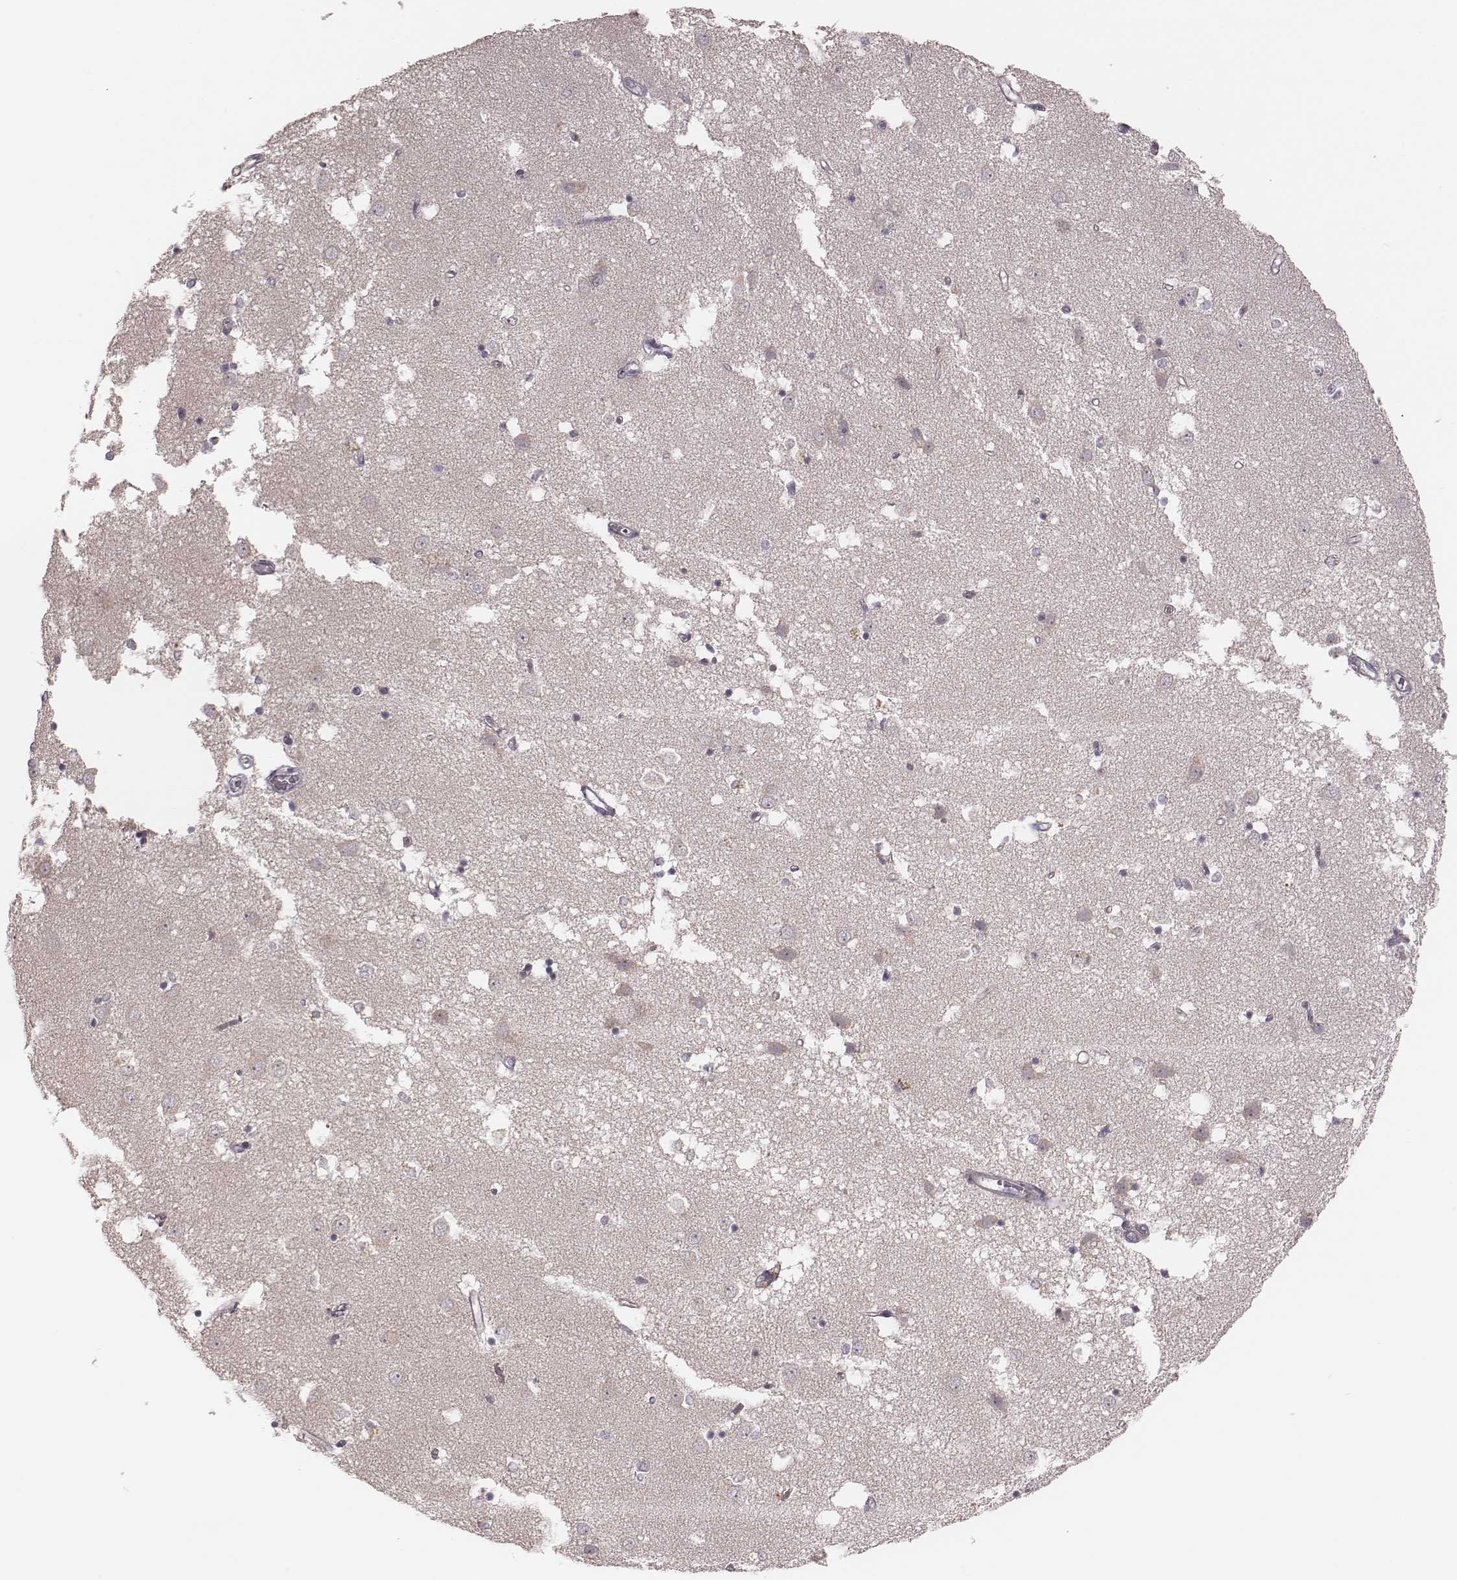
{"staining": {"intensity": "negative", "quantity": "none", "location": "none"}, "tissue": "caudate", "cell_type": "Glial cells", "image_type": "normal", "snomed": [{"axis": "morphology", "description": "Normal tissue, NOS"}, {"axis": "topography", "description": "Lateral ventricle wall"}], "caption": "DAB (3,3'-diaminobenzidine) immunohistochemical staining of benign human caudate displays no significant staining in glial cells. (Brightfield microscopy of DAB immunohistochemistry at high magnification).", "gene": "MRPS27", "patient": {"sex": "male", "age": 54}}